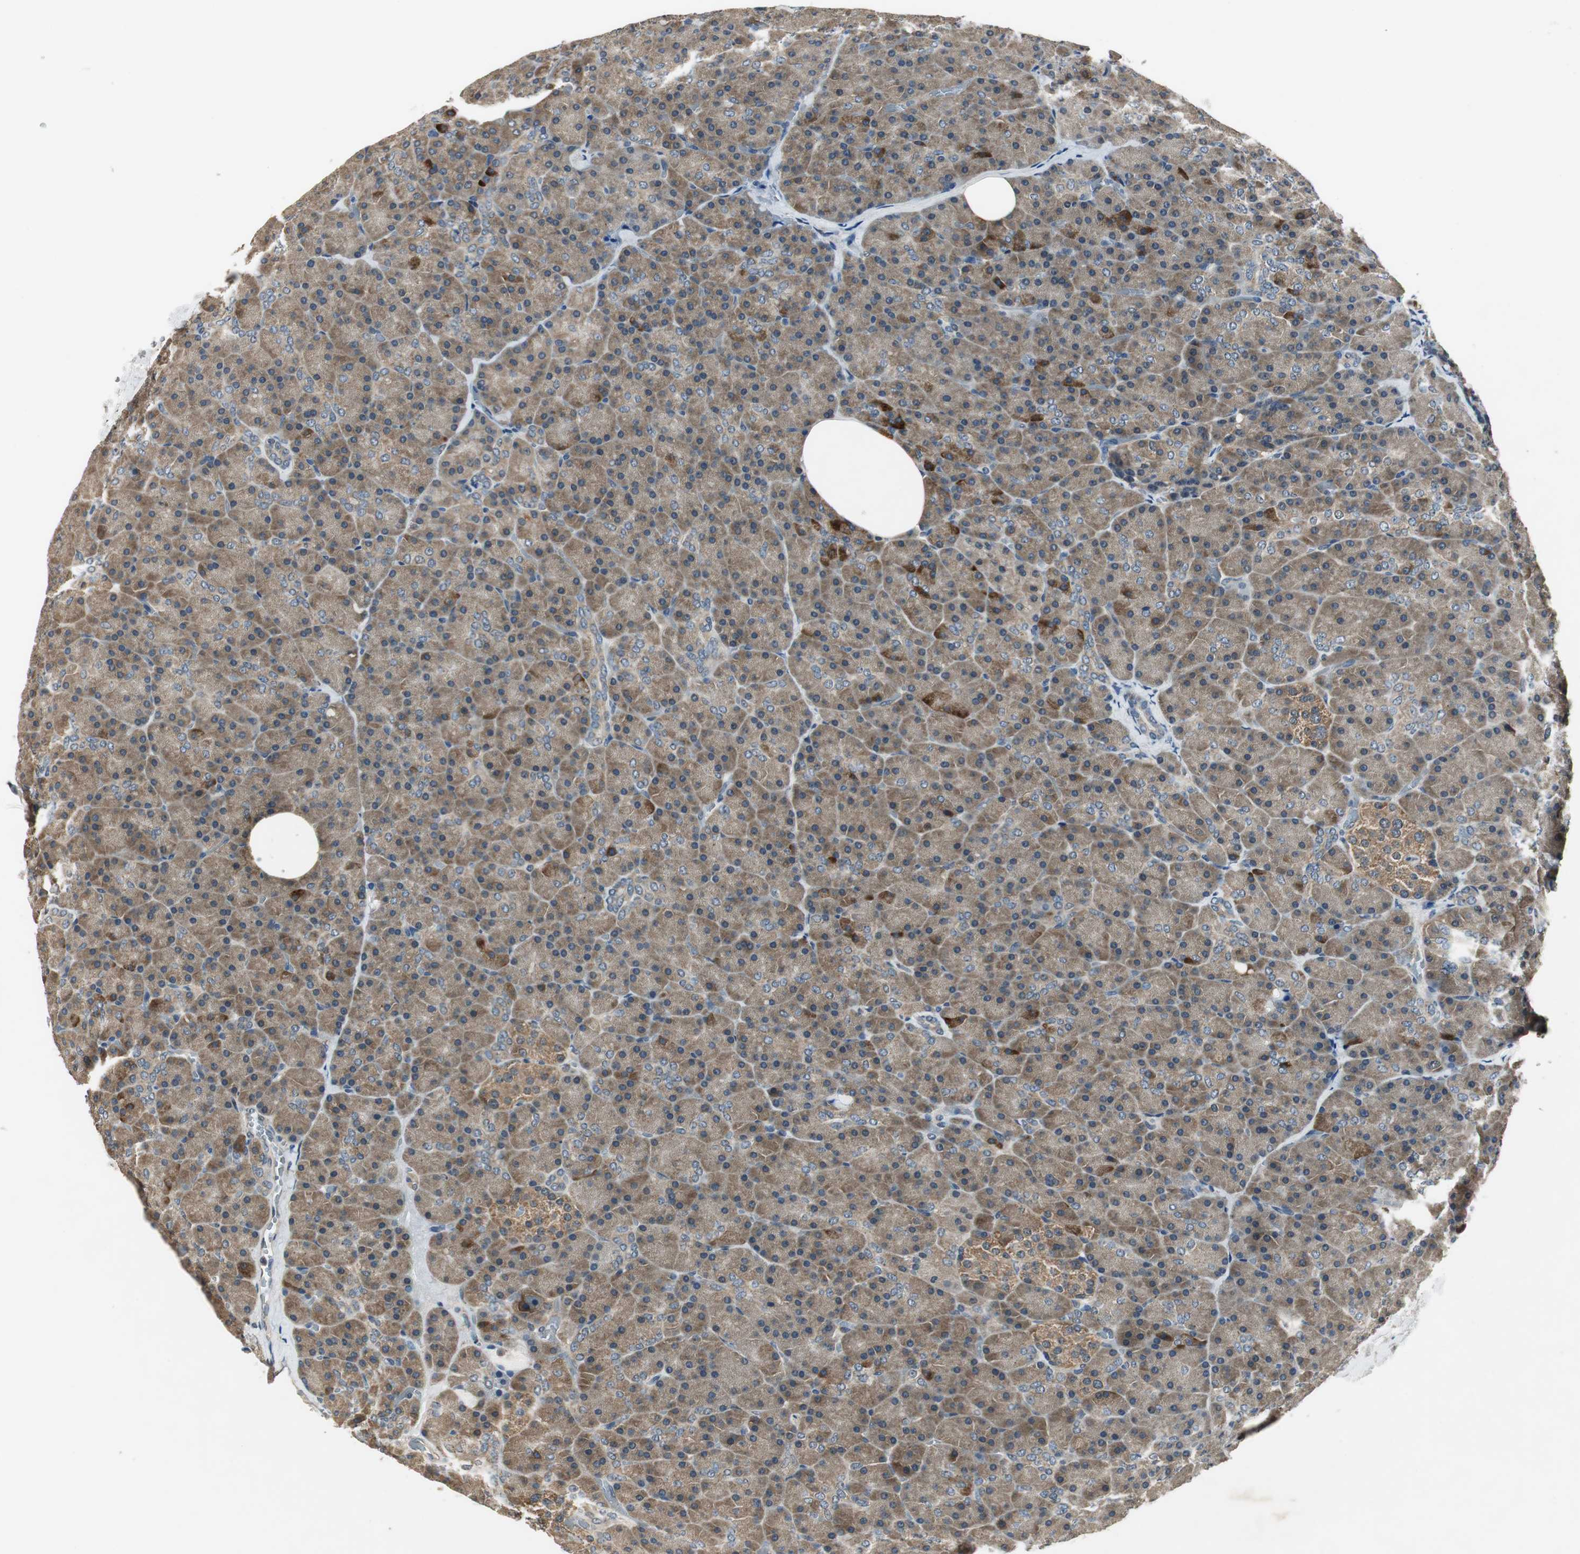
{"staining": {"intensity": "moderate", "quantity": ">75%", "location": "cytoplasmic/membranous"}, "tissue": "pancreas", "cell_type": "Exocrine glandular cells", "image_type": "normal", "snomed": [{"axis": "morphology", "description": "Normal tissue, NOS"}, {"axis": "topography", "description": "Pancreas"}], "caption": "DAB (3,3'-diaminobenzidine) immunohistochemical staining of unremarkable human pancreas reveals moderate cytoplasmic/membranous protein expression in approximately >75% of exocrine glandular cells. (Brightfield microscopy of DAB IHC at high magnification).", "gene": "PSMB4", "patient": {"sex": "female", "age": 35}}